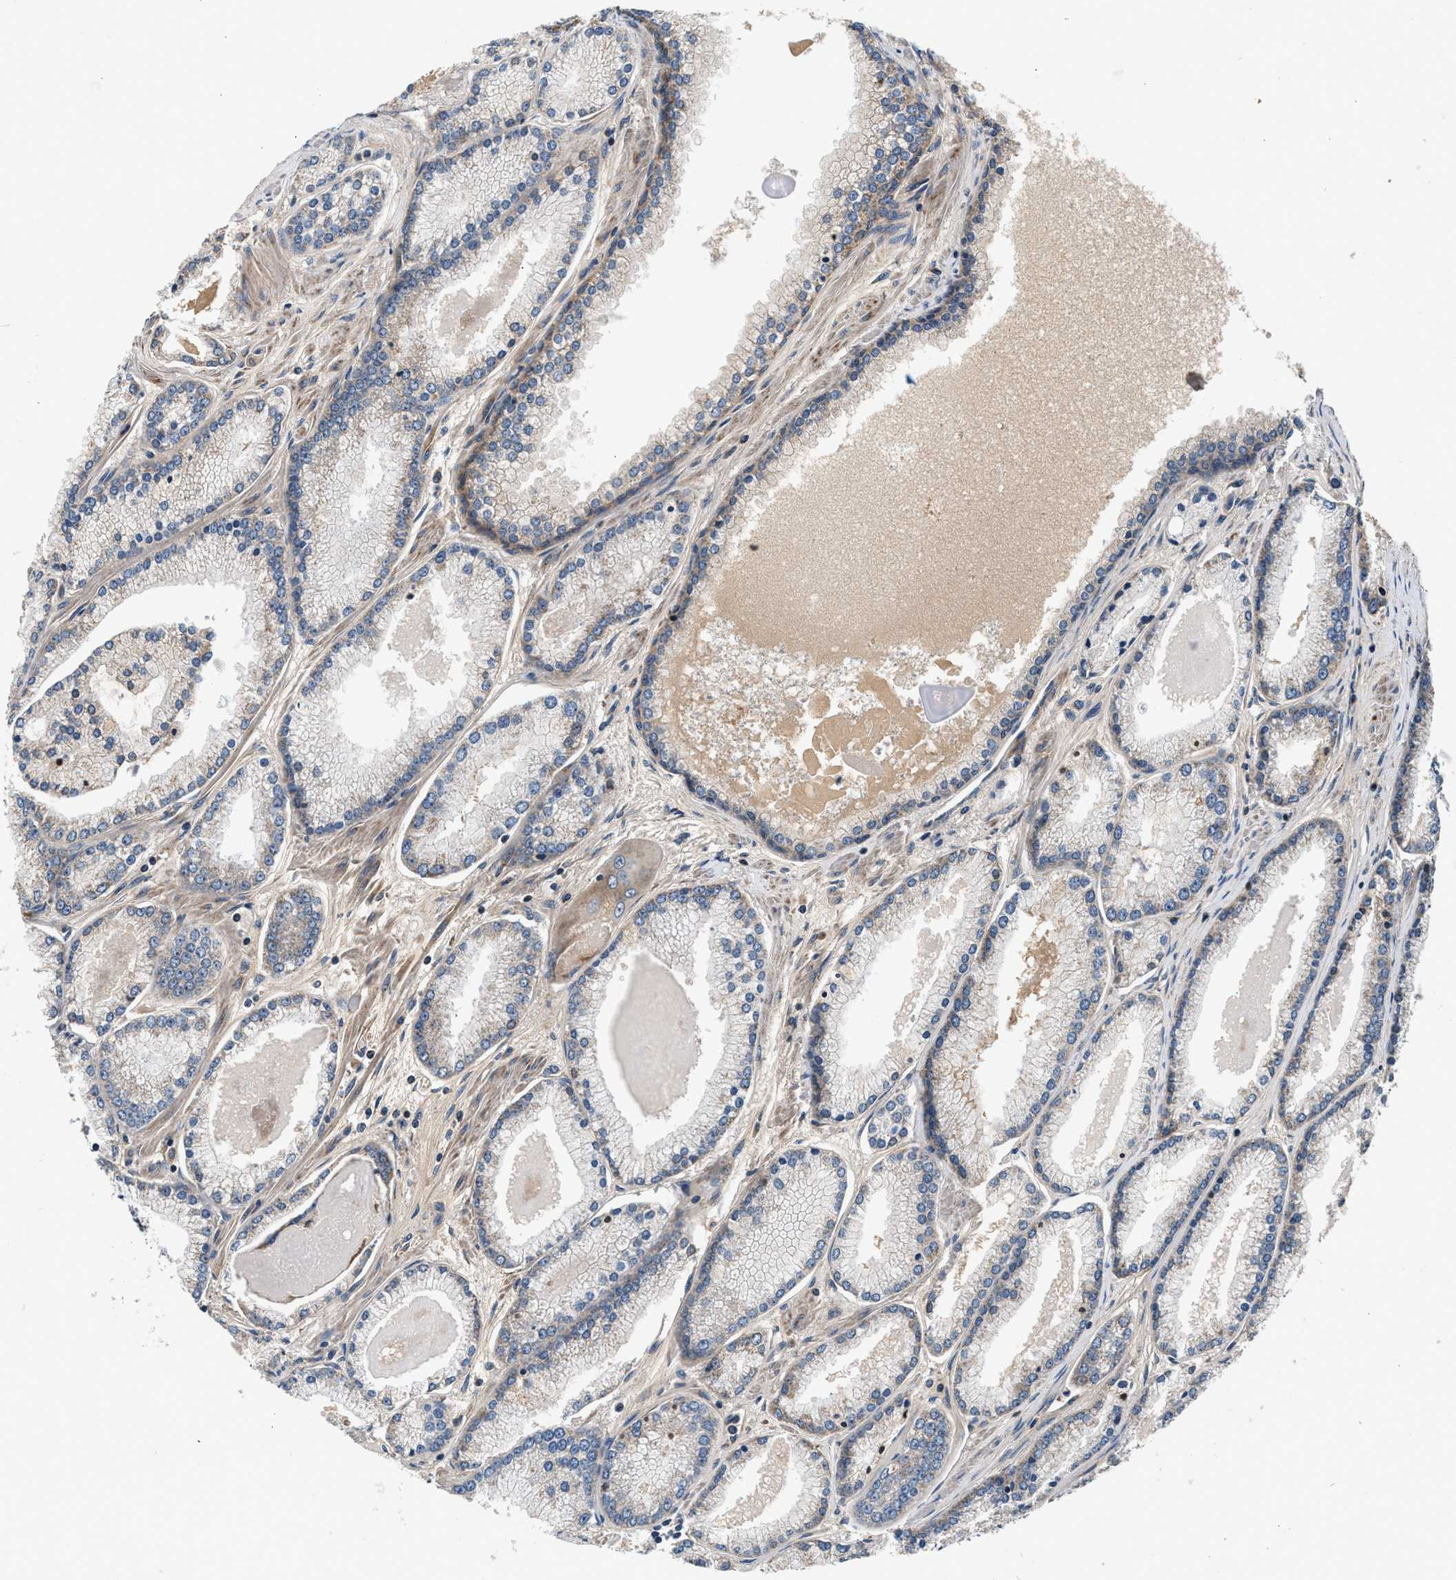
{"staining": {"intensity": "weak", "quantity": "<25%", "location": "cytoplasmic/membranous"}, "tissue": "prostate cancer", "cell_type": "Tumor cells", "image_type": "cancer", "snomed": [{"axis": "morphology", "description": "Adenocarcinoma, High grade"}, {"axis": "topography", "description": "Prostate"}], "caption": "High magnification brightfield microscopy of prostate high-grade adenocarcinoma stained with DAB (3,3'-diaminobenzidine) (brown) and counterstained with hematoxylin (blue): tumor cells show no significant staining.", "gene": "IMMT", "patient": {"sex": "male", "age": 61}}